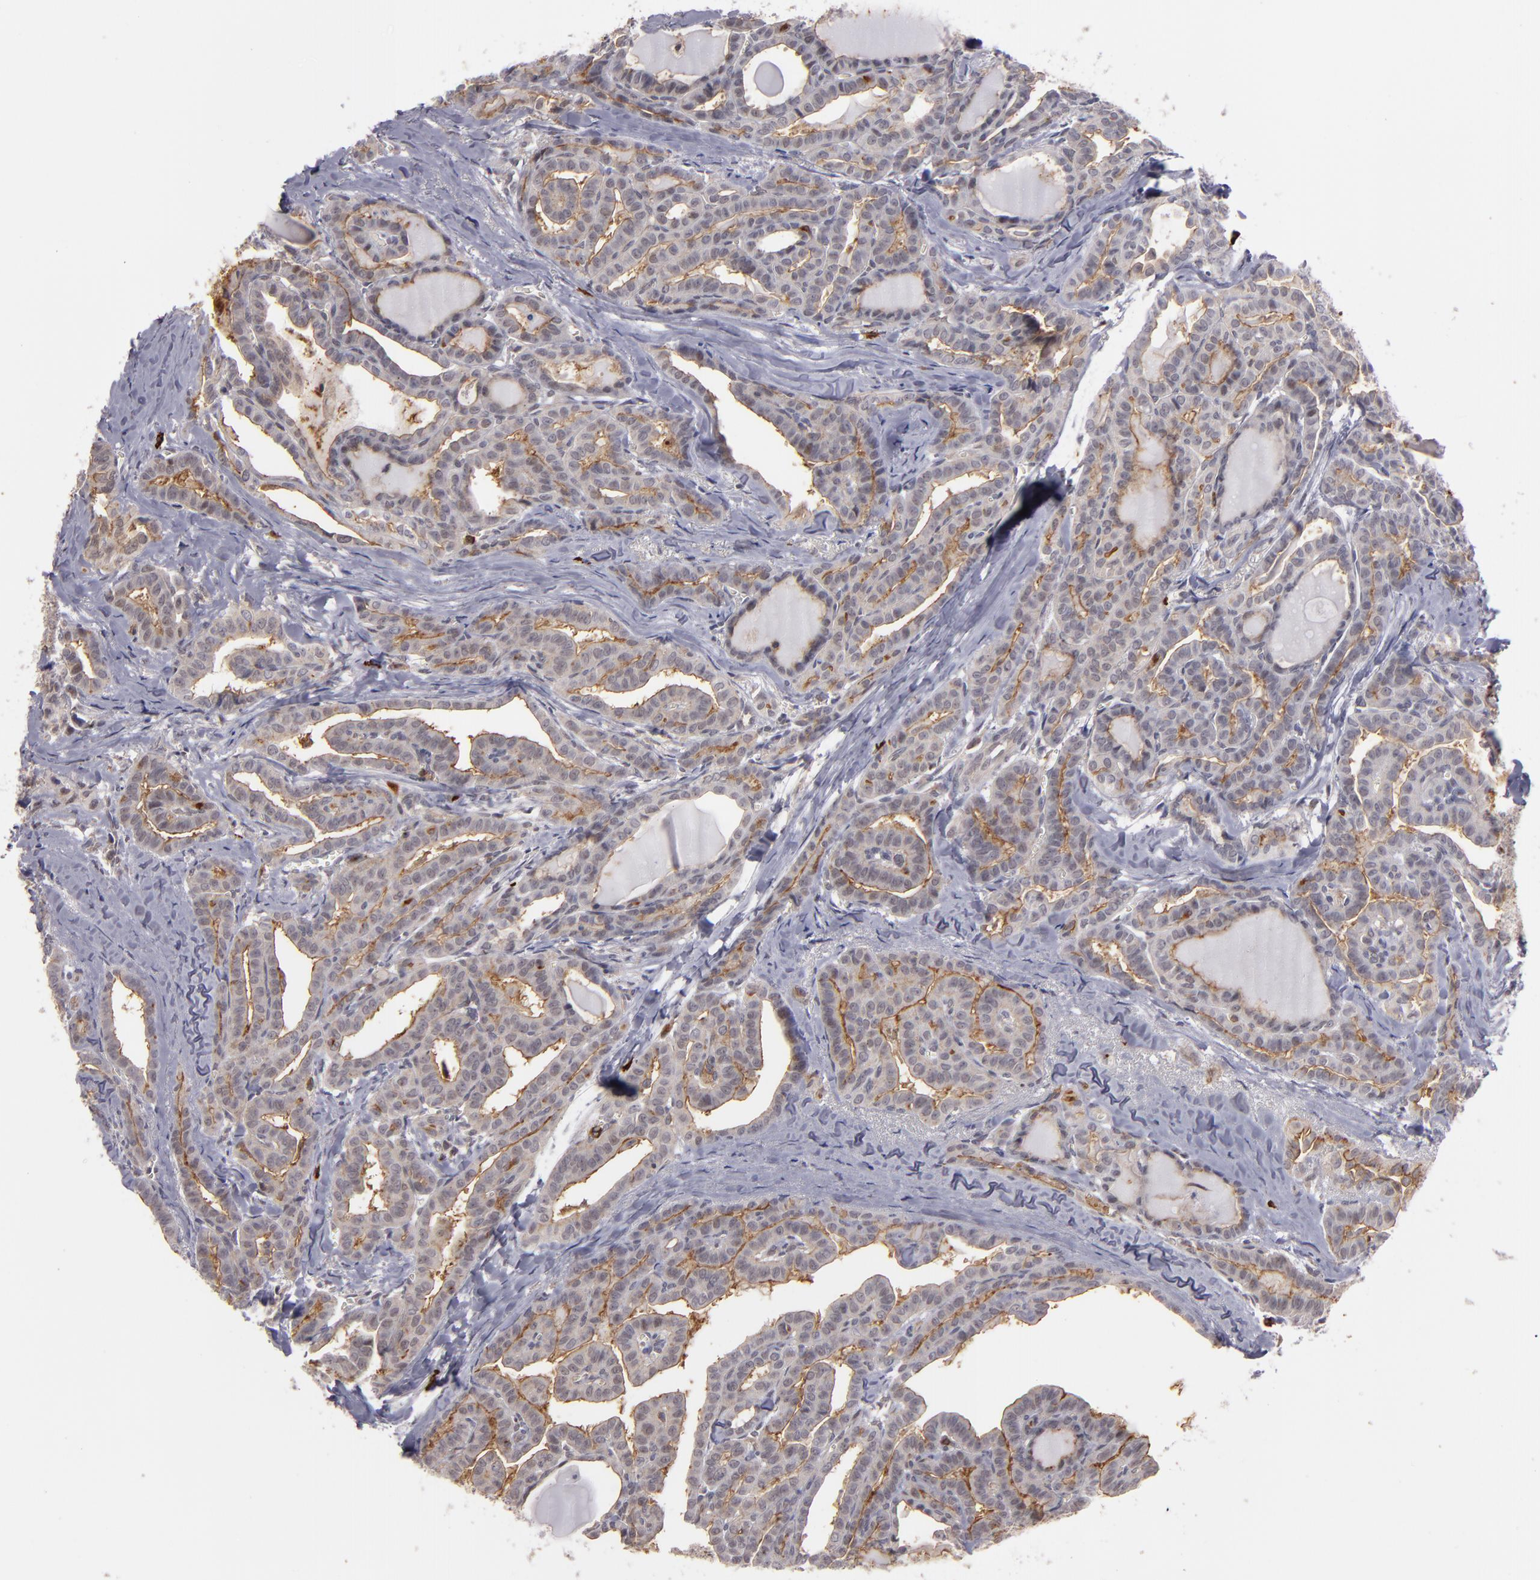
{"staining": {"intensity": "weak", "quantity": ">75%", "location": "cytoplasmic/membranous"}, "tissue": "thyroid cancer", "cell_type": "Tumor cells", "image_type": "cancer", "snomed": [{"axis": "morphology", "description": "Carcinoma, NOS"}, {"axis": "topography", "description": "Thyroid gland"}], "caption": "An image showing weak cytoplasmic/membranous expression in about >75% of tumor cells in thyroid cancer, as visualized by brown immunohistochemical staining.", "gene": "STX3", "patient": {"sex": "female", "age": 91}}